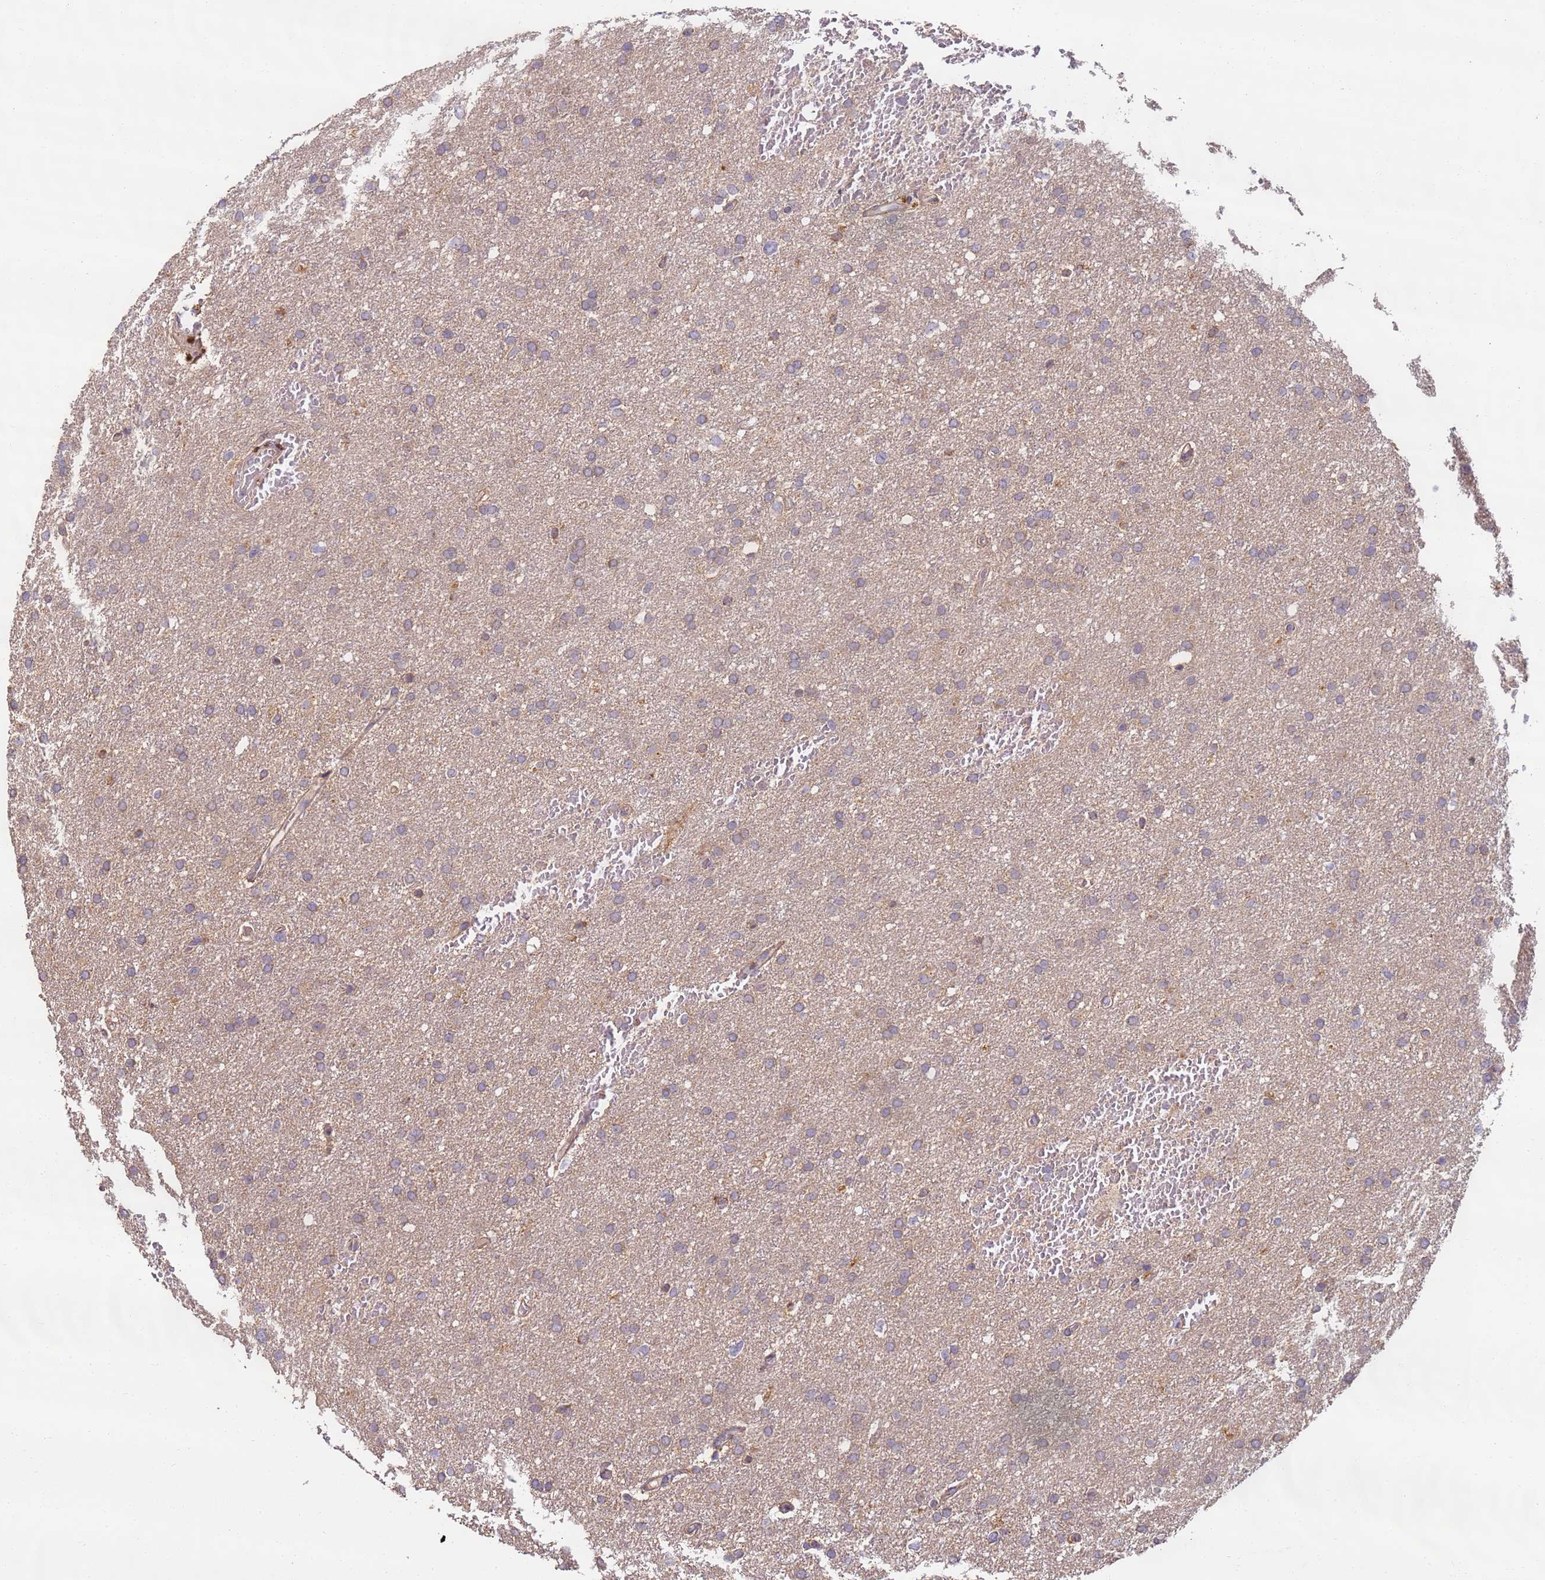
{"staining": {"intensity": "weak", "quantity": "25%-75%", "location": "cytoplasmic/membranous"}, "tissue": "glioma", "cell_type": "Tumor cells", "image_type": "cancer", "snomed": [{"axis": "morphology", "description": "Glioma, malignant, High grade"}, {"axis": "topography", "description": "Cerebral cortex"}], "caption": "Protein expression analysis of human glioma reveals weak cytoplasmic/membranous expression in about 25%-75% of tumor cells.", "gene": "TIGAR", "patient": {"sex": "female", "age": 36}}